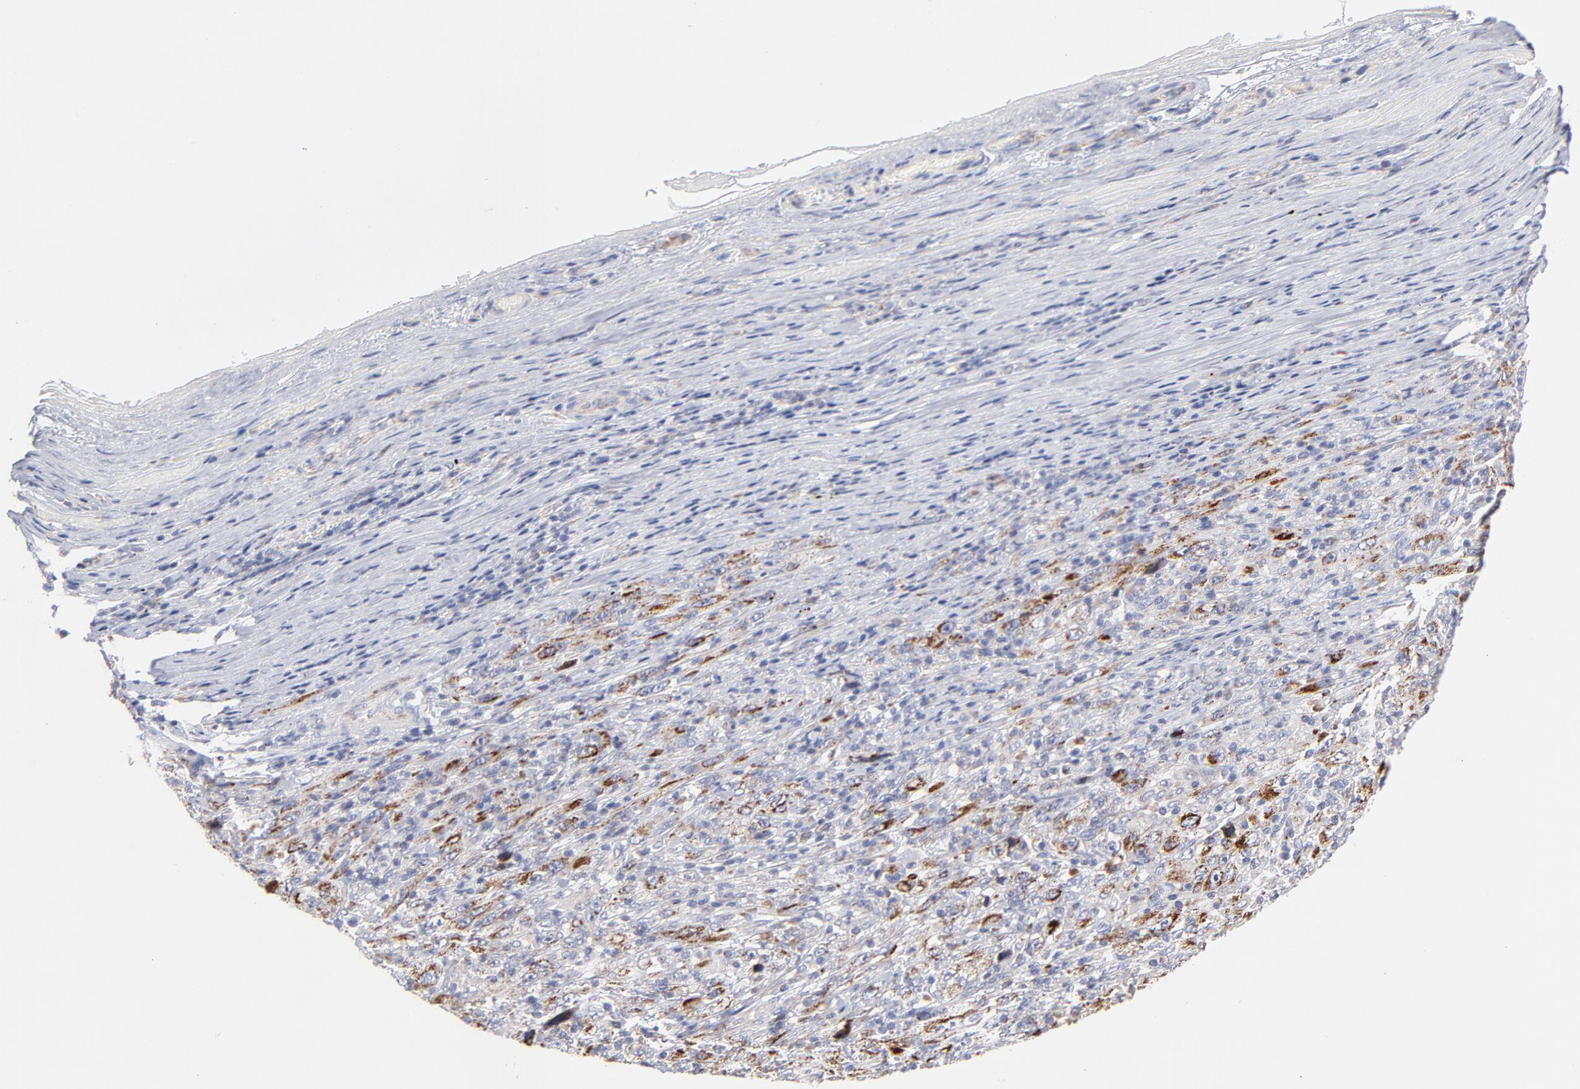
{"staining": {"intensity": "strong", "quantity": ">75%", "location": "cytoplasmic/membranous"}, "tissue": "melanoma", "cell_type": "Tumor cells", "image_type": "cancer", "snomed": [{"axis": "morphology", "description": "Malignant melanoma, Metastatic site"}, {"axis": "topography", "description": "Skin"}], "caption": "IHC (DAB) staining of human malignant melanoma (metastatic site) shows strong cytoplasmic/membranous protein expression in approximately >75% of tumor cells. The staining was performed using DAB (3,3'-diaminobenzidine), with brown indicating positive protein expression. Nuclei are stained blue with hematoxylin.", "gene": "TIMM8A", "patient": {"sex": "female", "age": 56}}